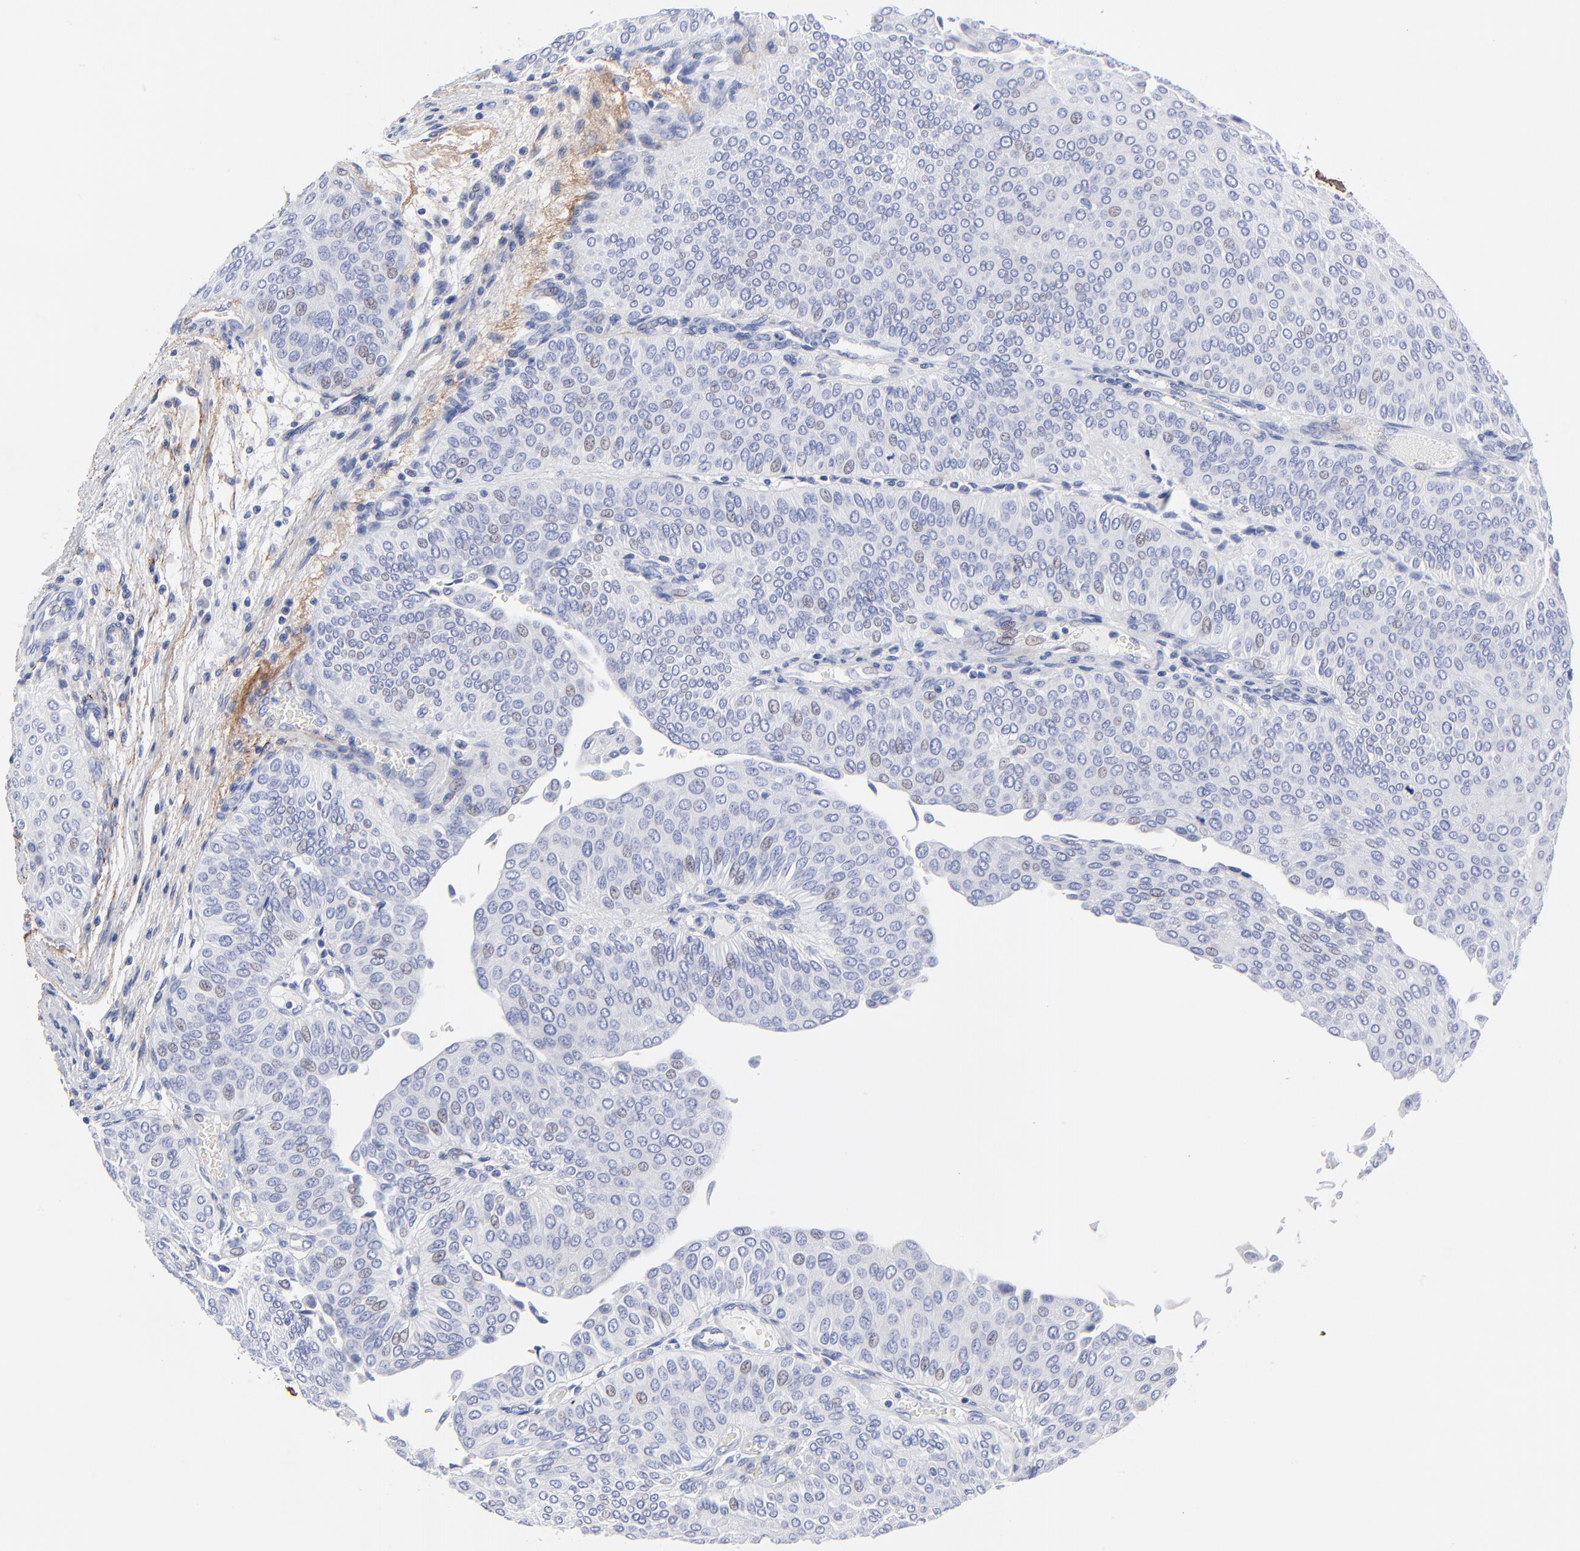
{"staining": {"intensity": "negative", "quantity": "none", "location": "none"}, "tissue": "urothelial cancer", "cell_type": "Tumor cells", "image_type": "cancer", "snomed": [{"axis": "morphology", "description": "Urothelial carcinoma, Low grade"}, {"axis": "topography", "description": "Urinary bladder"}], "caption": "IHC micrograph of urothelial carcinoma (low-grade) stained for a protein (brown), which demonstrates no expression in tumor cells.", "gene": "FBLN2", "patient": {"sex": "male", "age": 64}}